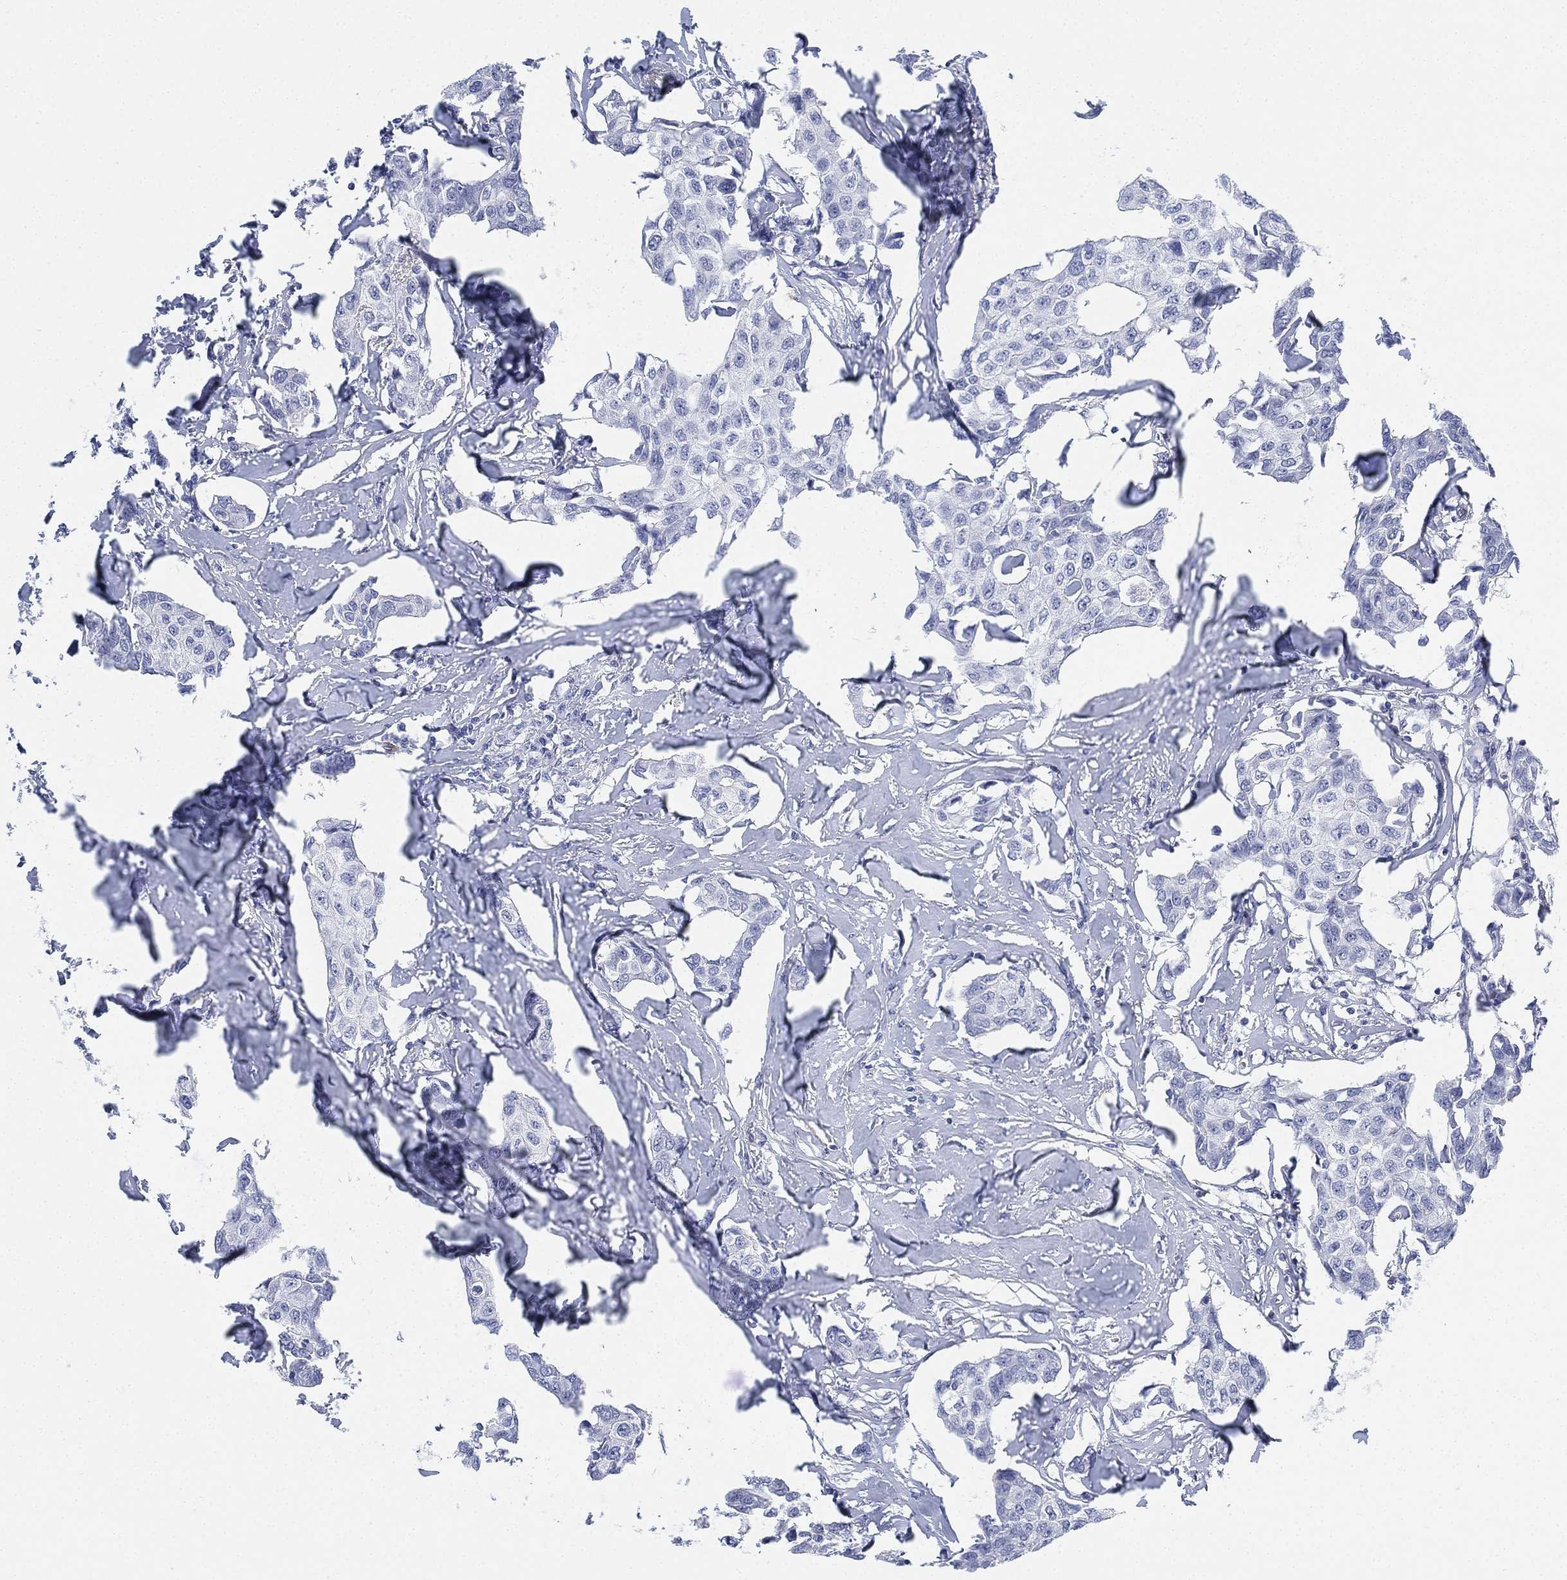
{"staining": {"intensity": "negative", "quantity": "none", "location": "none"}, "tissue": "breast cancer", "cell_type": "Tumor cells", "image_type": "cancer", "snomed": [{"axis": "morphology", "description": "Duct carcinoma"}, {"axis": "topography", "description": "Breast"}], "caption": "Photomicrograph shows no significant protein staining in tumor cells of breast cancer.", "gene": "PSKH2", "patient": {"sex": "female", "age": 80}}